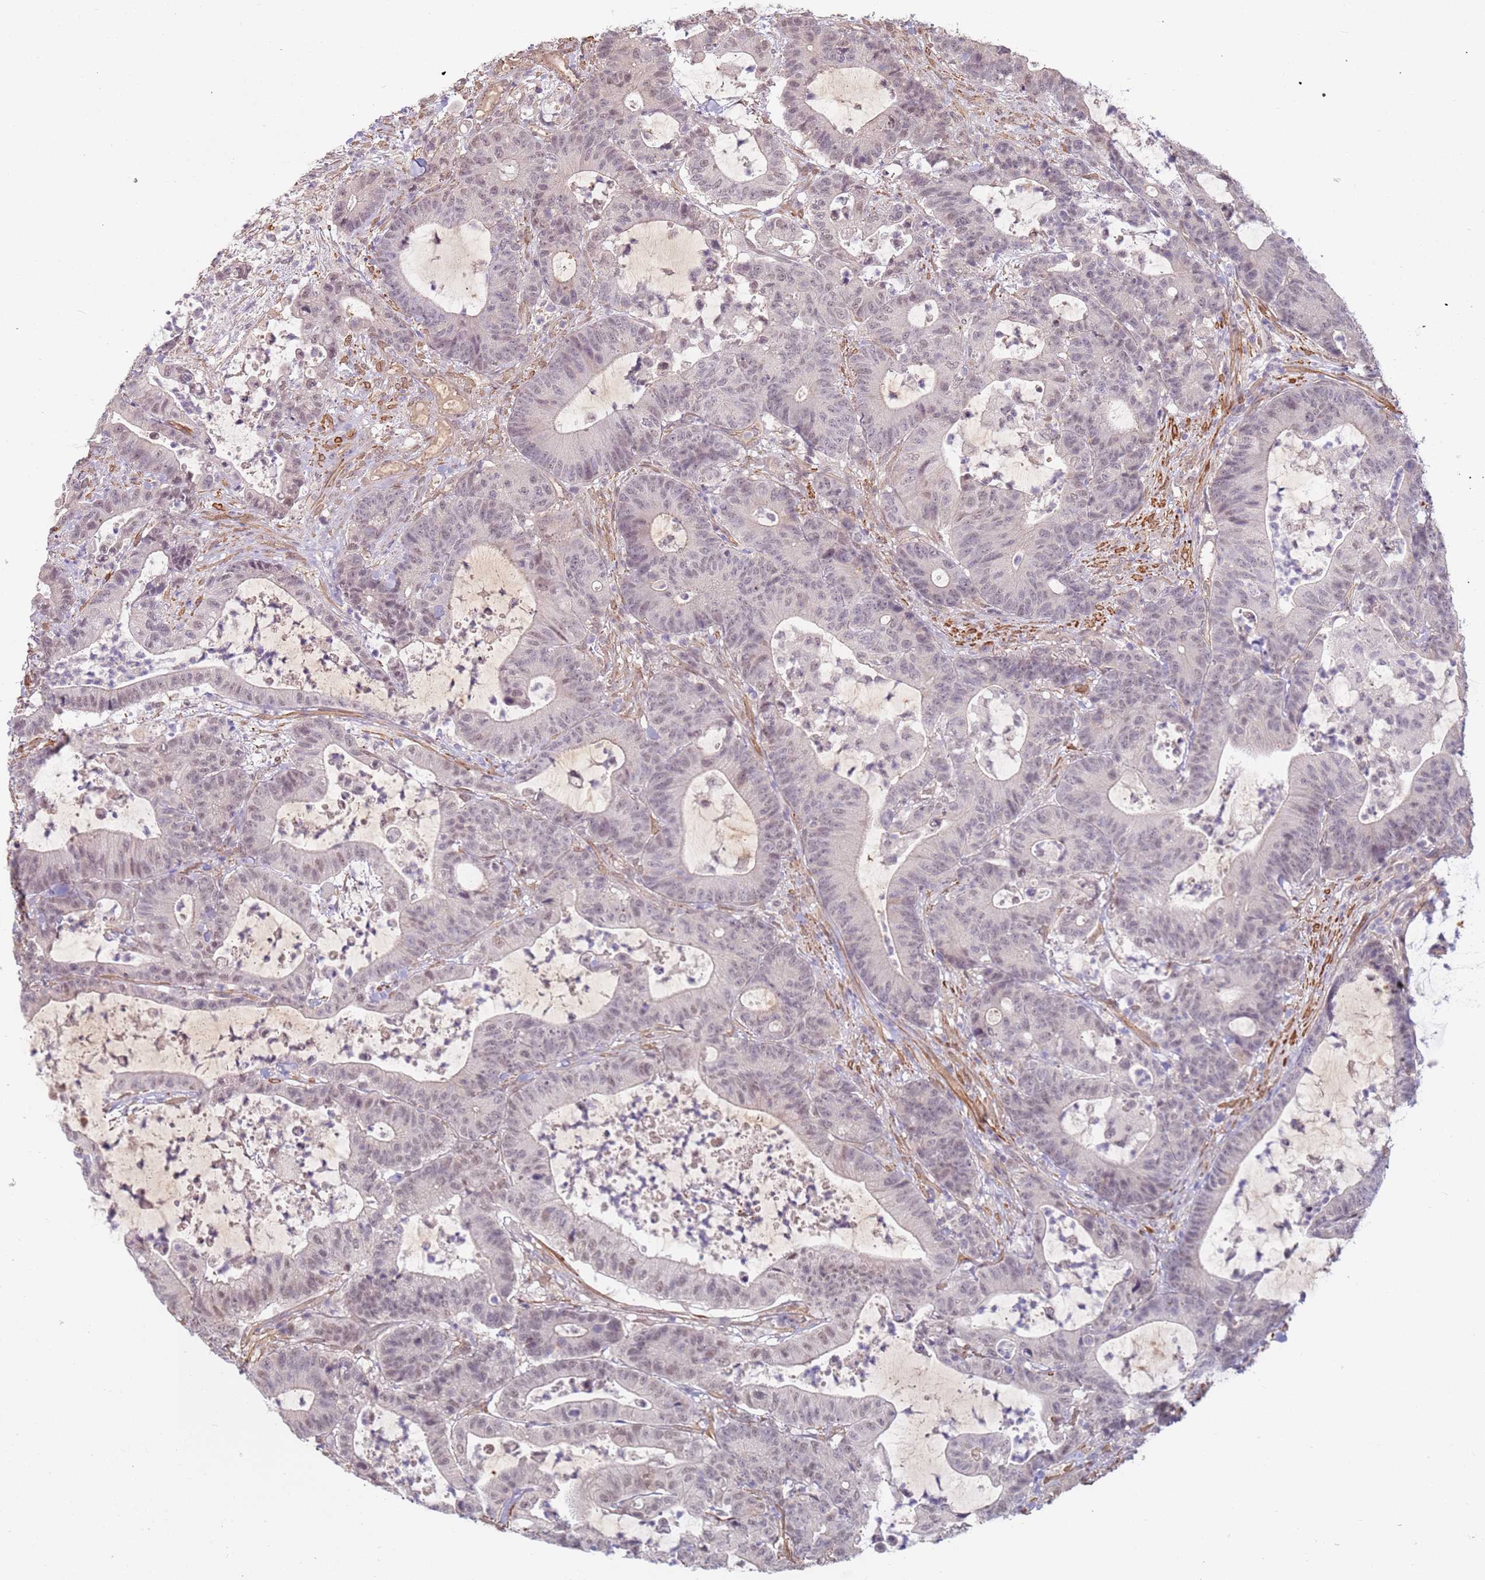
{"staining": {"intensity": "weak", "quantity": "<25%", "location": "nuclear"}, "tissue": "colorectal cancer", "cell_type": "Tumor cells", "image_type": "cancer", "snomed": [{"axis": "morphology", "description": "Adenocarcinoma, NOS"}, {"axis": "topography", "description": "Colon"}], "caption": "The histopathology image reveals no significant staining in tumor cells of adenocarcinoma (colorectal).", "gene": "WDR93", "patient": {"sex": "female", "age": 84}}